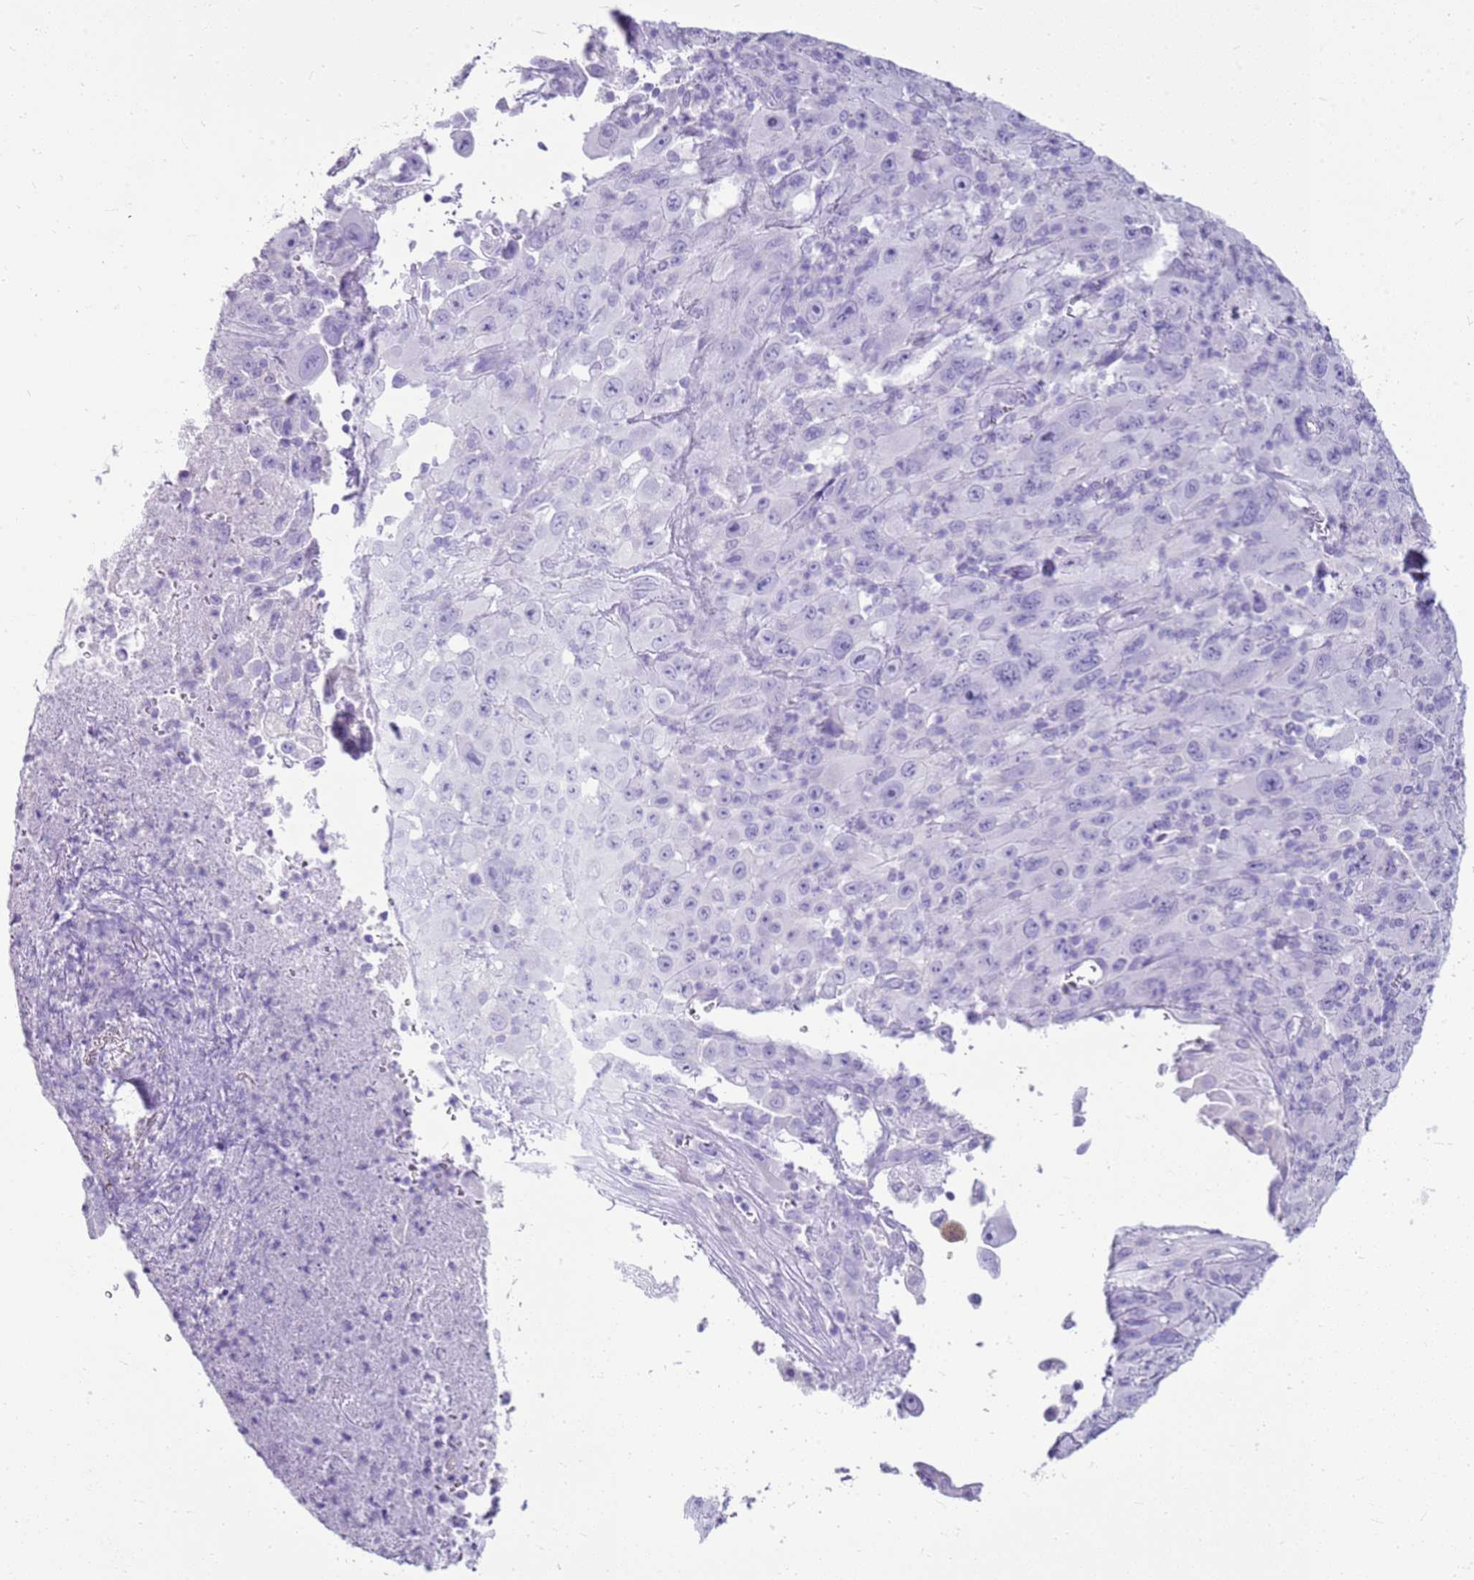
{"staining": {"intensity": "negative", "quantity": "none", "location": "none"}, "tissue": "melanoma", "cell_type": "Tumor cells", "image_type": "cancer", "snomed": [{"axis": "morphology", "description": "Malignant melanoma, Metastatic site"}, {"axis": "topography", "description": "Skin"}], "caption": "This histopathology image is of malignant melanoma (metastatic site) stained with IHC to label a protein in brown with the nuclei are counter-stained blue. There is no staining in tumor cells. Brightfield microscopy of immunohistochemistry (IHC) stained with DAB (brown) and hematoxylin (blue), captured at high magnification.", "gene": "CA8", "patient": {"sex": "female", "age": 56}}